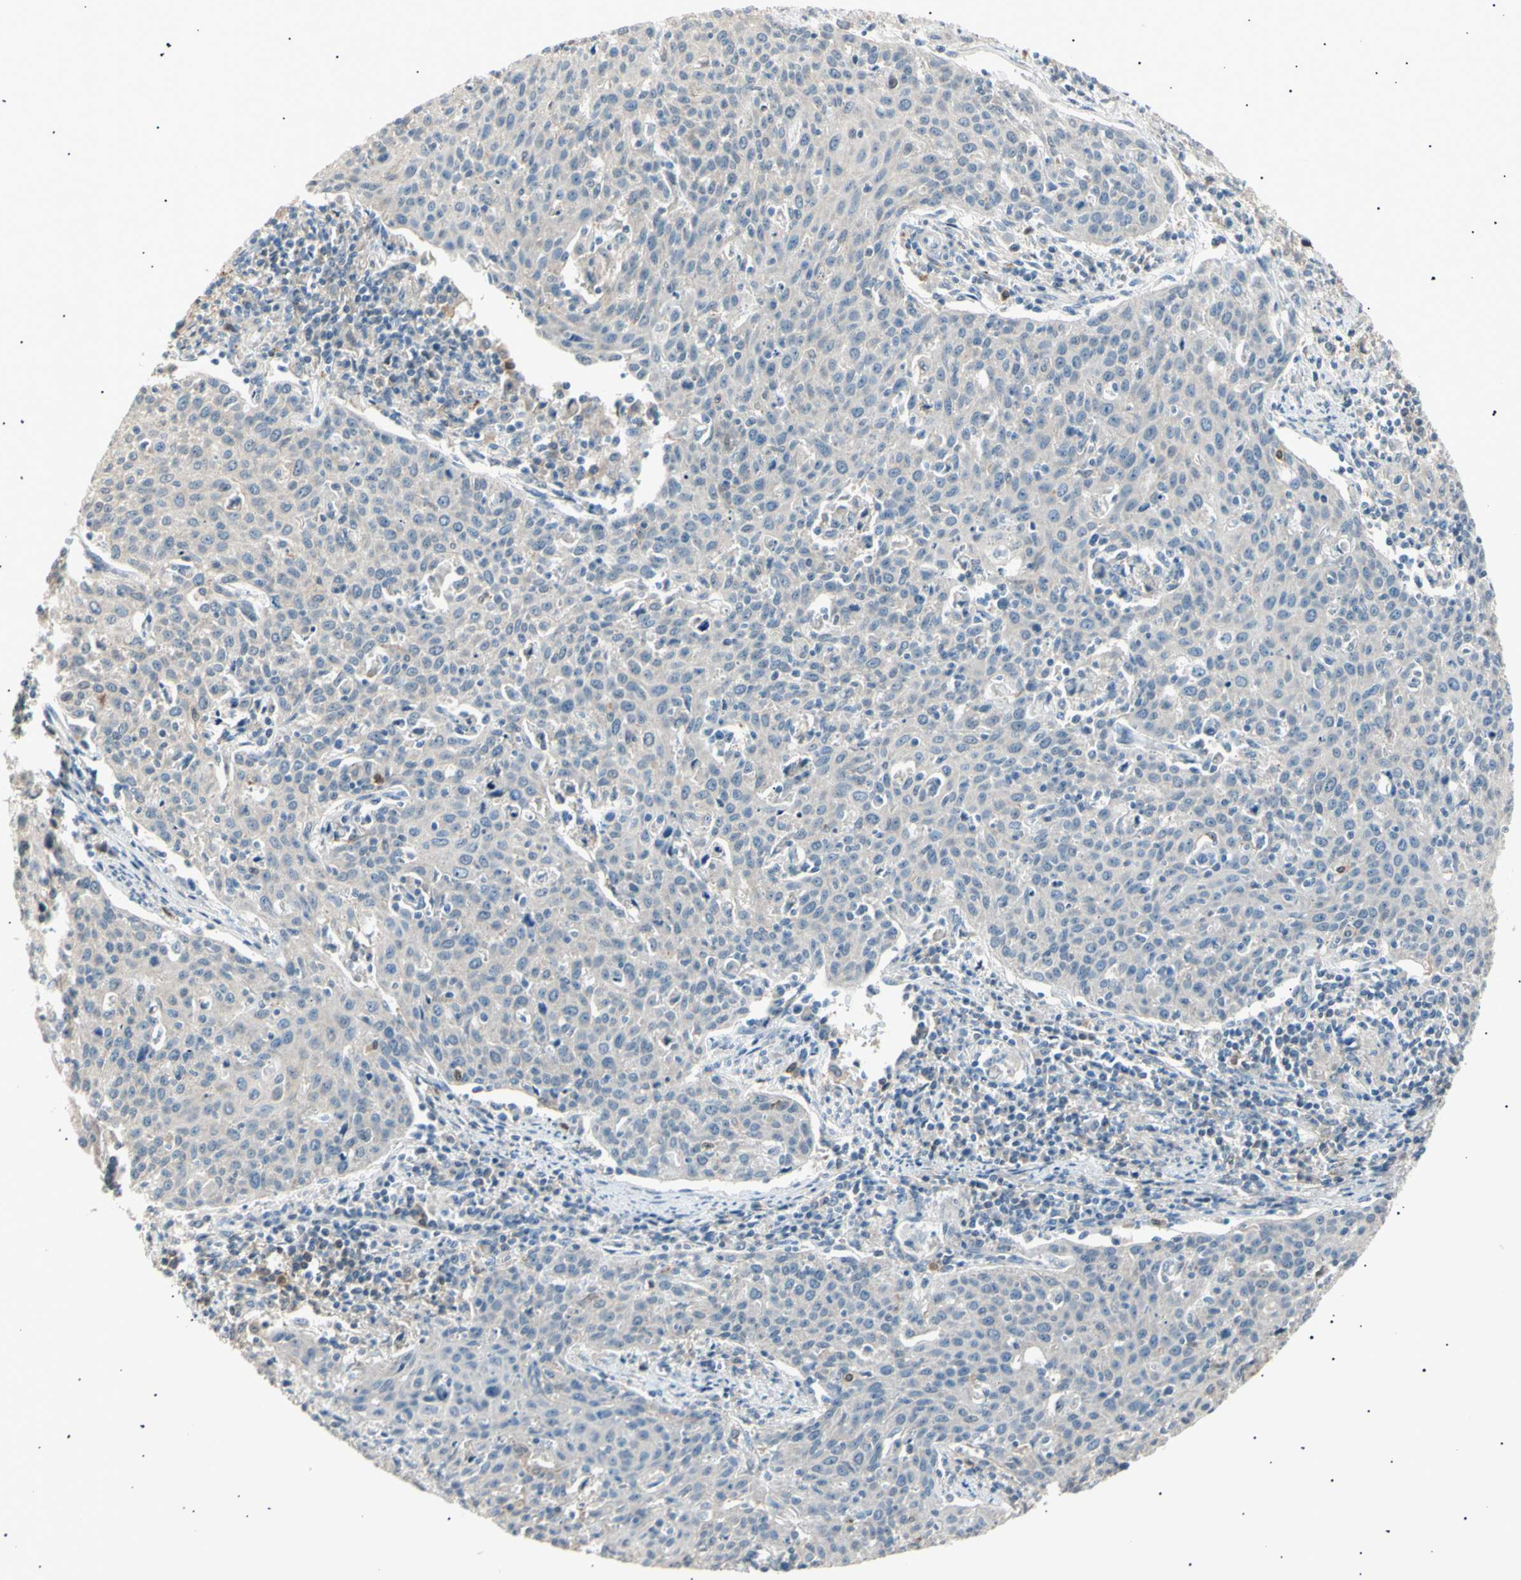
{"staining": {"intensity": "negative", "quantity": "none", "location": "none"}, "tissue": "cervical cancer", "cell_type": "Tumor cells", "image_type": "cancer", "snomed": [{"axis": "morphology", "description": "Squamous cell carcinoma, NOS"}, {"axis": "topography", "description": "Cervix"}], "caption": "Immunohistochemistry of human cervical cancer reveals no positivity in tumor cells.", "gene": "LHPP", "patient": {"sex": "female", "age": 38}}